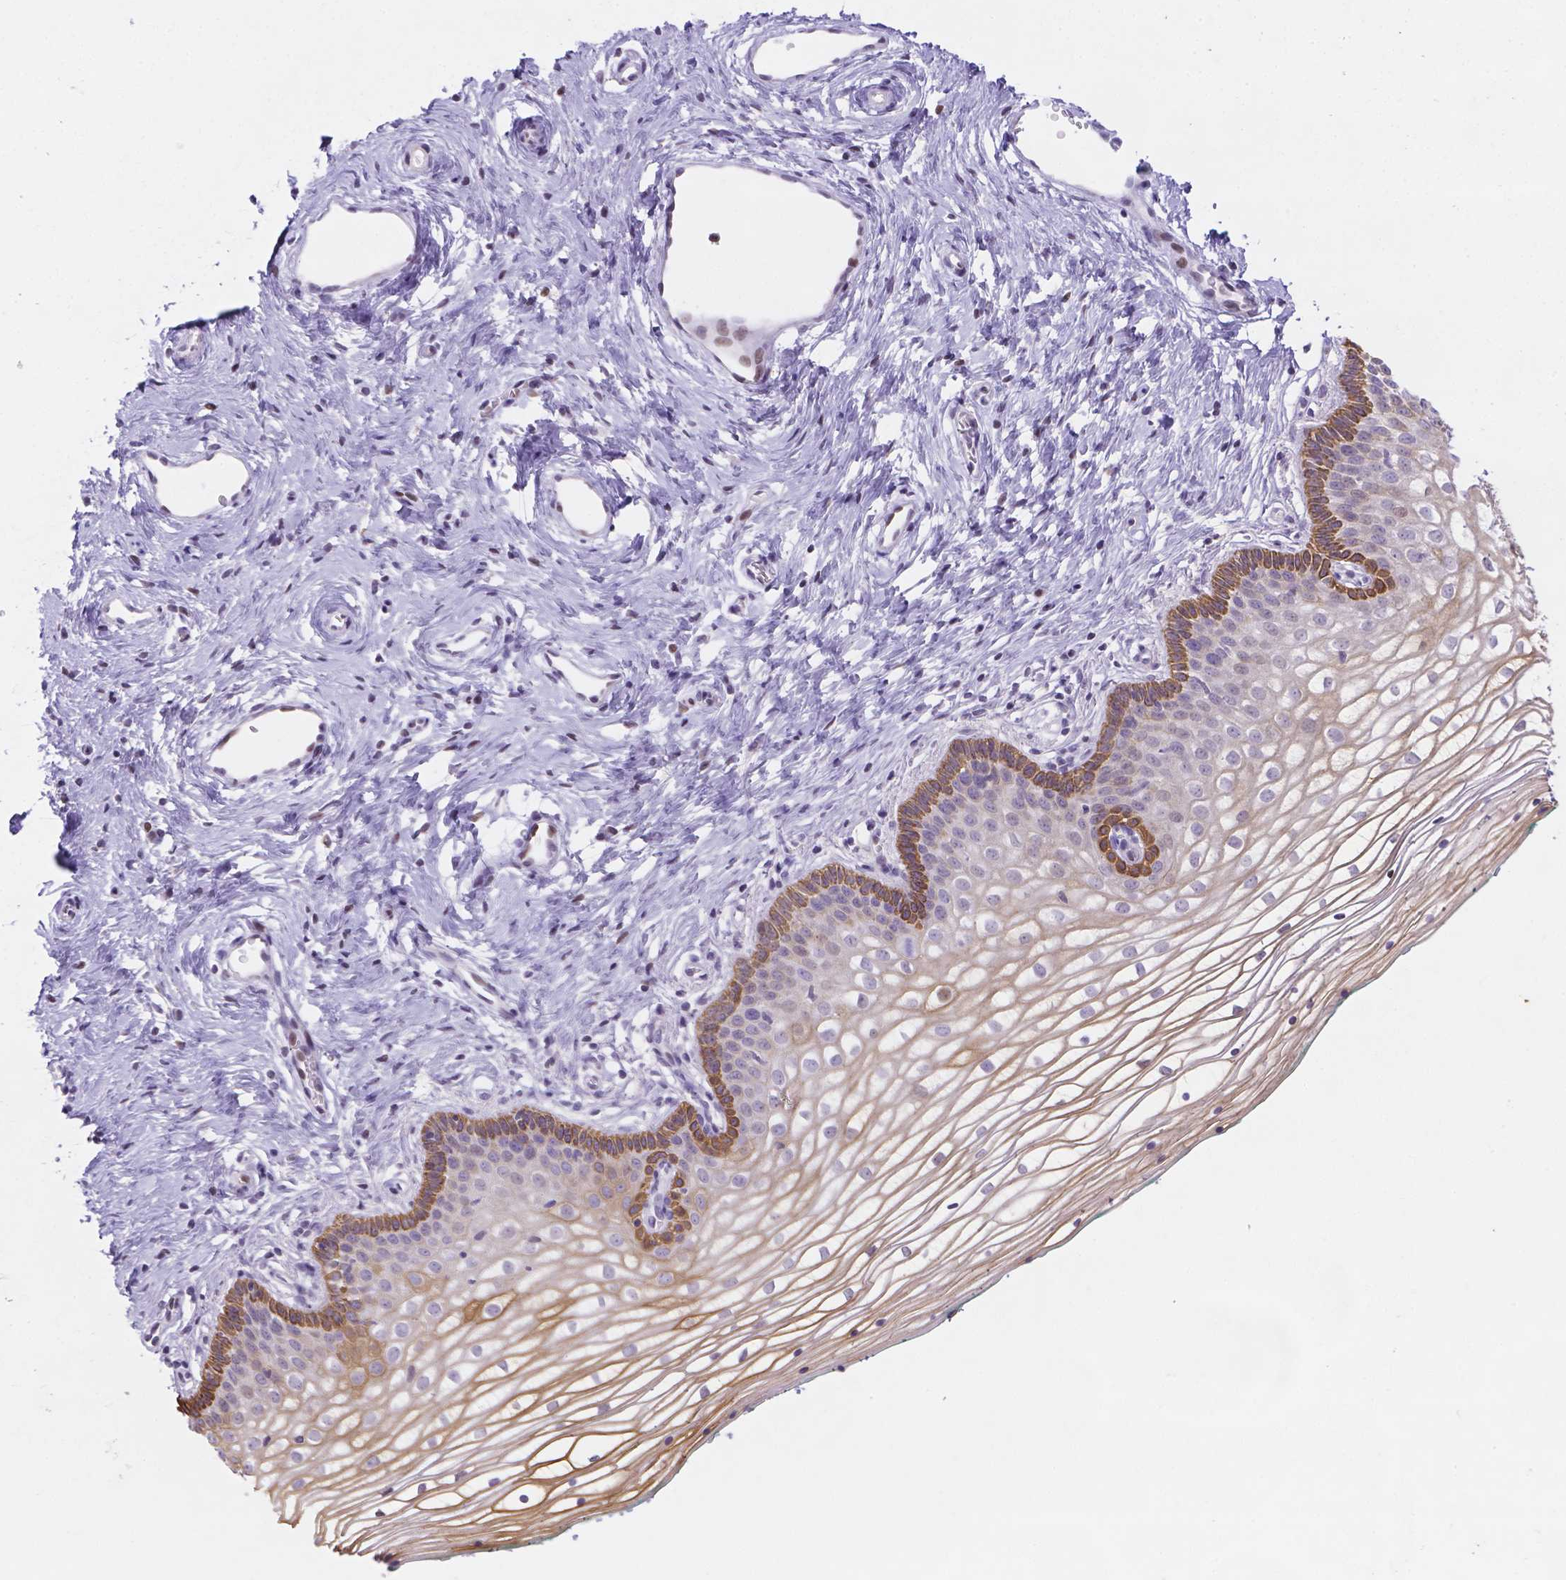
{"staining": {"intensity": "moderate", "quantity": "25%-75%", "location": "cytoplasmic/membranous"}, "tissue": "vagina", "cell_type": "Squamous epithelial cells", "image_type": "normal", "snomed": [{"axis": "morphology", "description": "Normal tissue, NOS"}, {"axis": "topography", "description": "Vagina"}], "caption": "Vagina stained for a protein (brown) demonstrates moderate cytoplasmic/membranous positive staining in approximately 25%-75% of squamous epithelial cells.", "gene": "DMWD", "patient": {"sex": "female", "age": 36}}